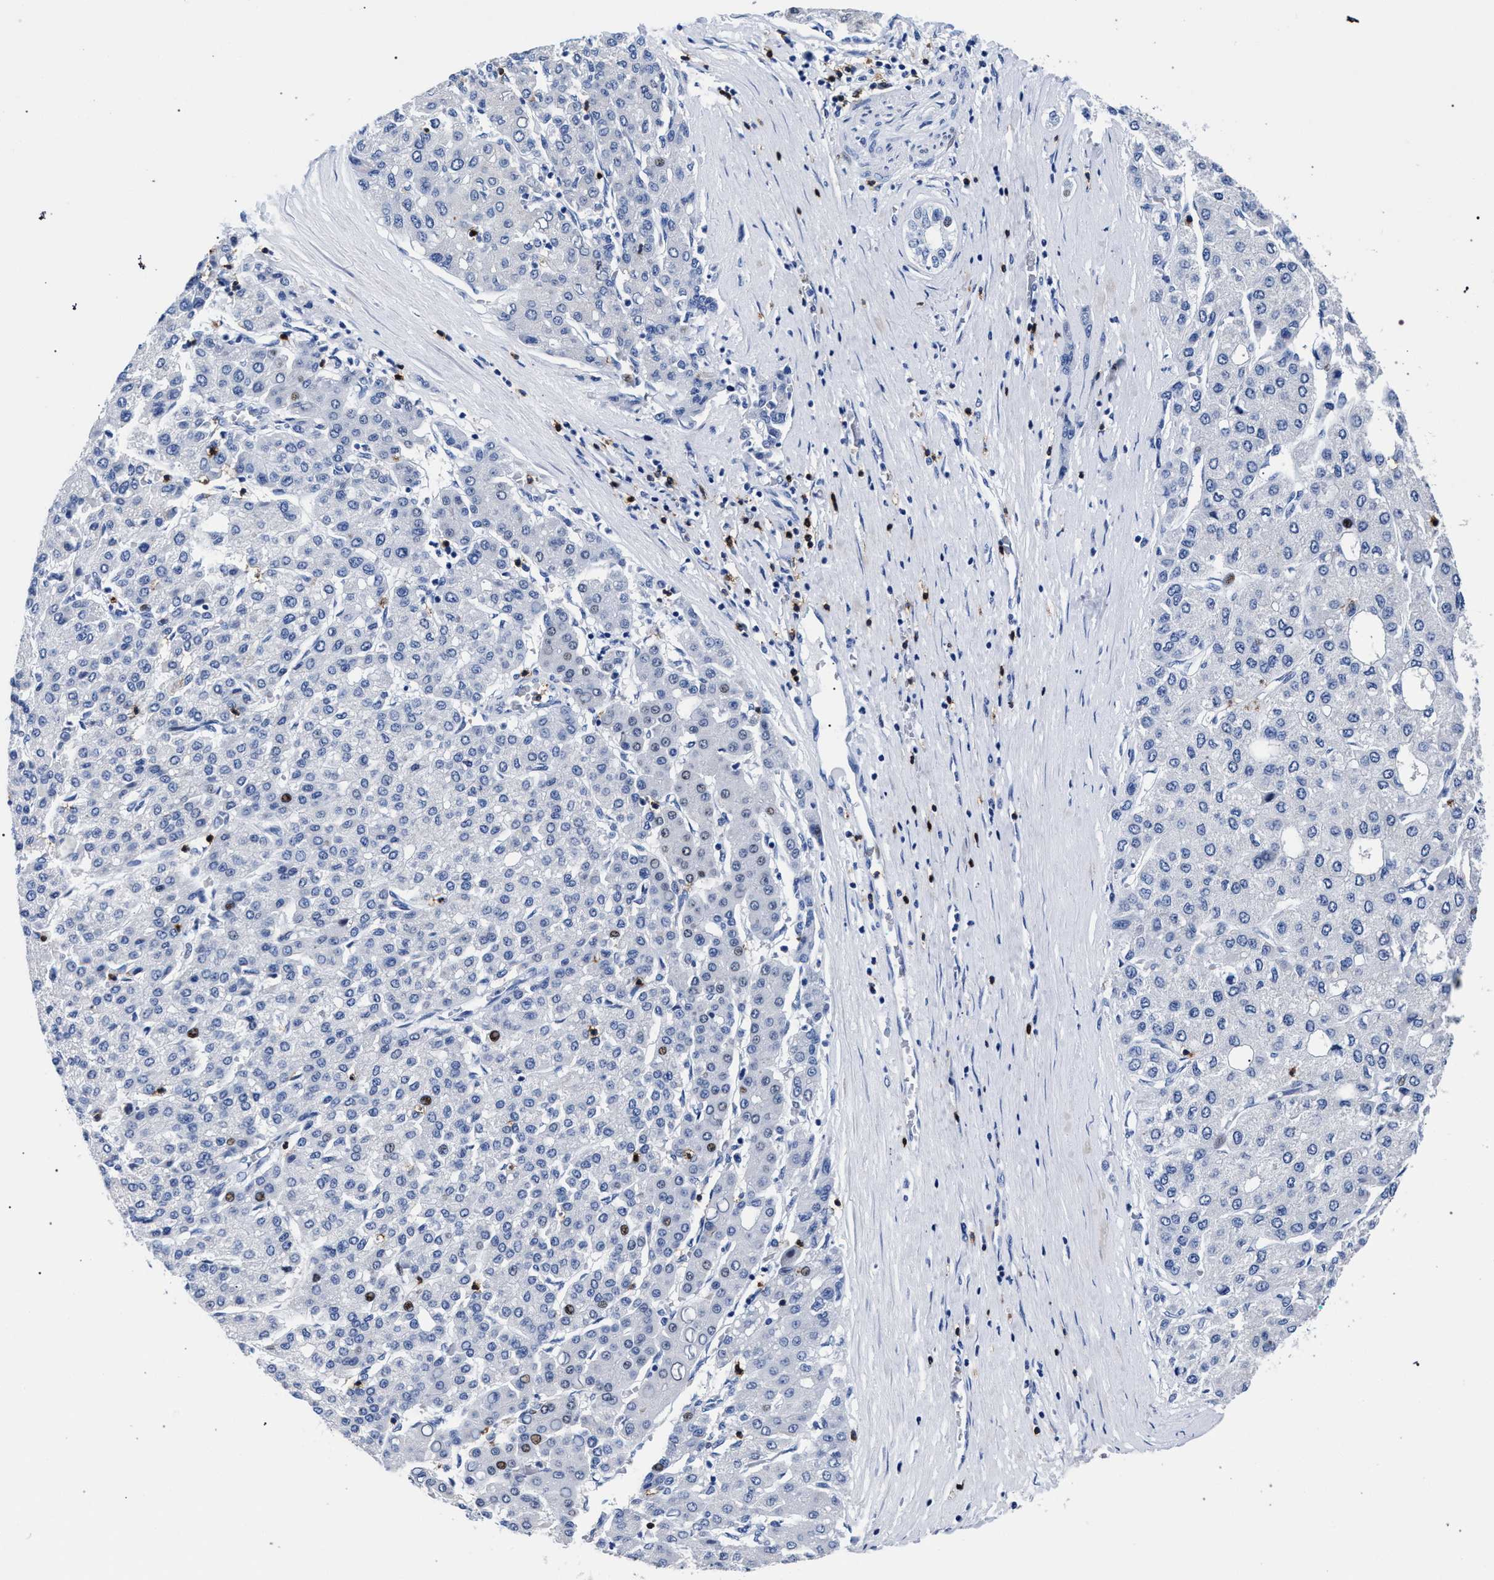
{"staining": {"intensity": "negative", "quantity": "none", "location": "none"}, "tissue": "liver cancer", "cell_type": "Tumor cells", "image_type": "cancer", "snomed": [{"axis": "morphology", "description": "Carcinoma, Hepatocellular, NOS"}, {"axis": "topography", "description": "Liver"}], "caption": "High magnification brightfield microscopy of liver hepatocellular carcinoma stained with DAB (3,3'-diaminobenzidine) (brown) and counterstained with hematoxylin (blue): tumor cells show no significant positivity.", "gene": "KLRK1", "patient": {"sex": "male", "age": 65}}